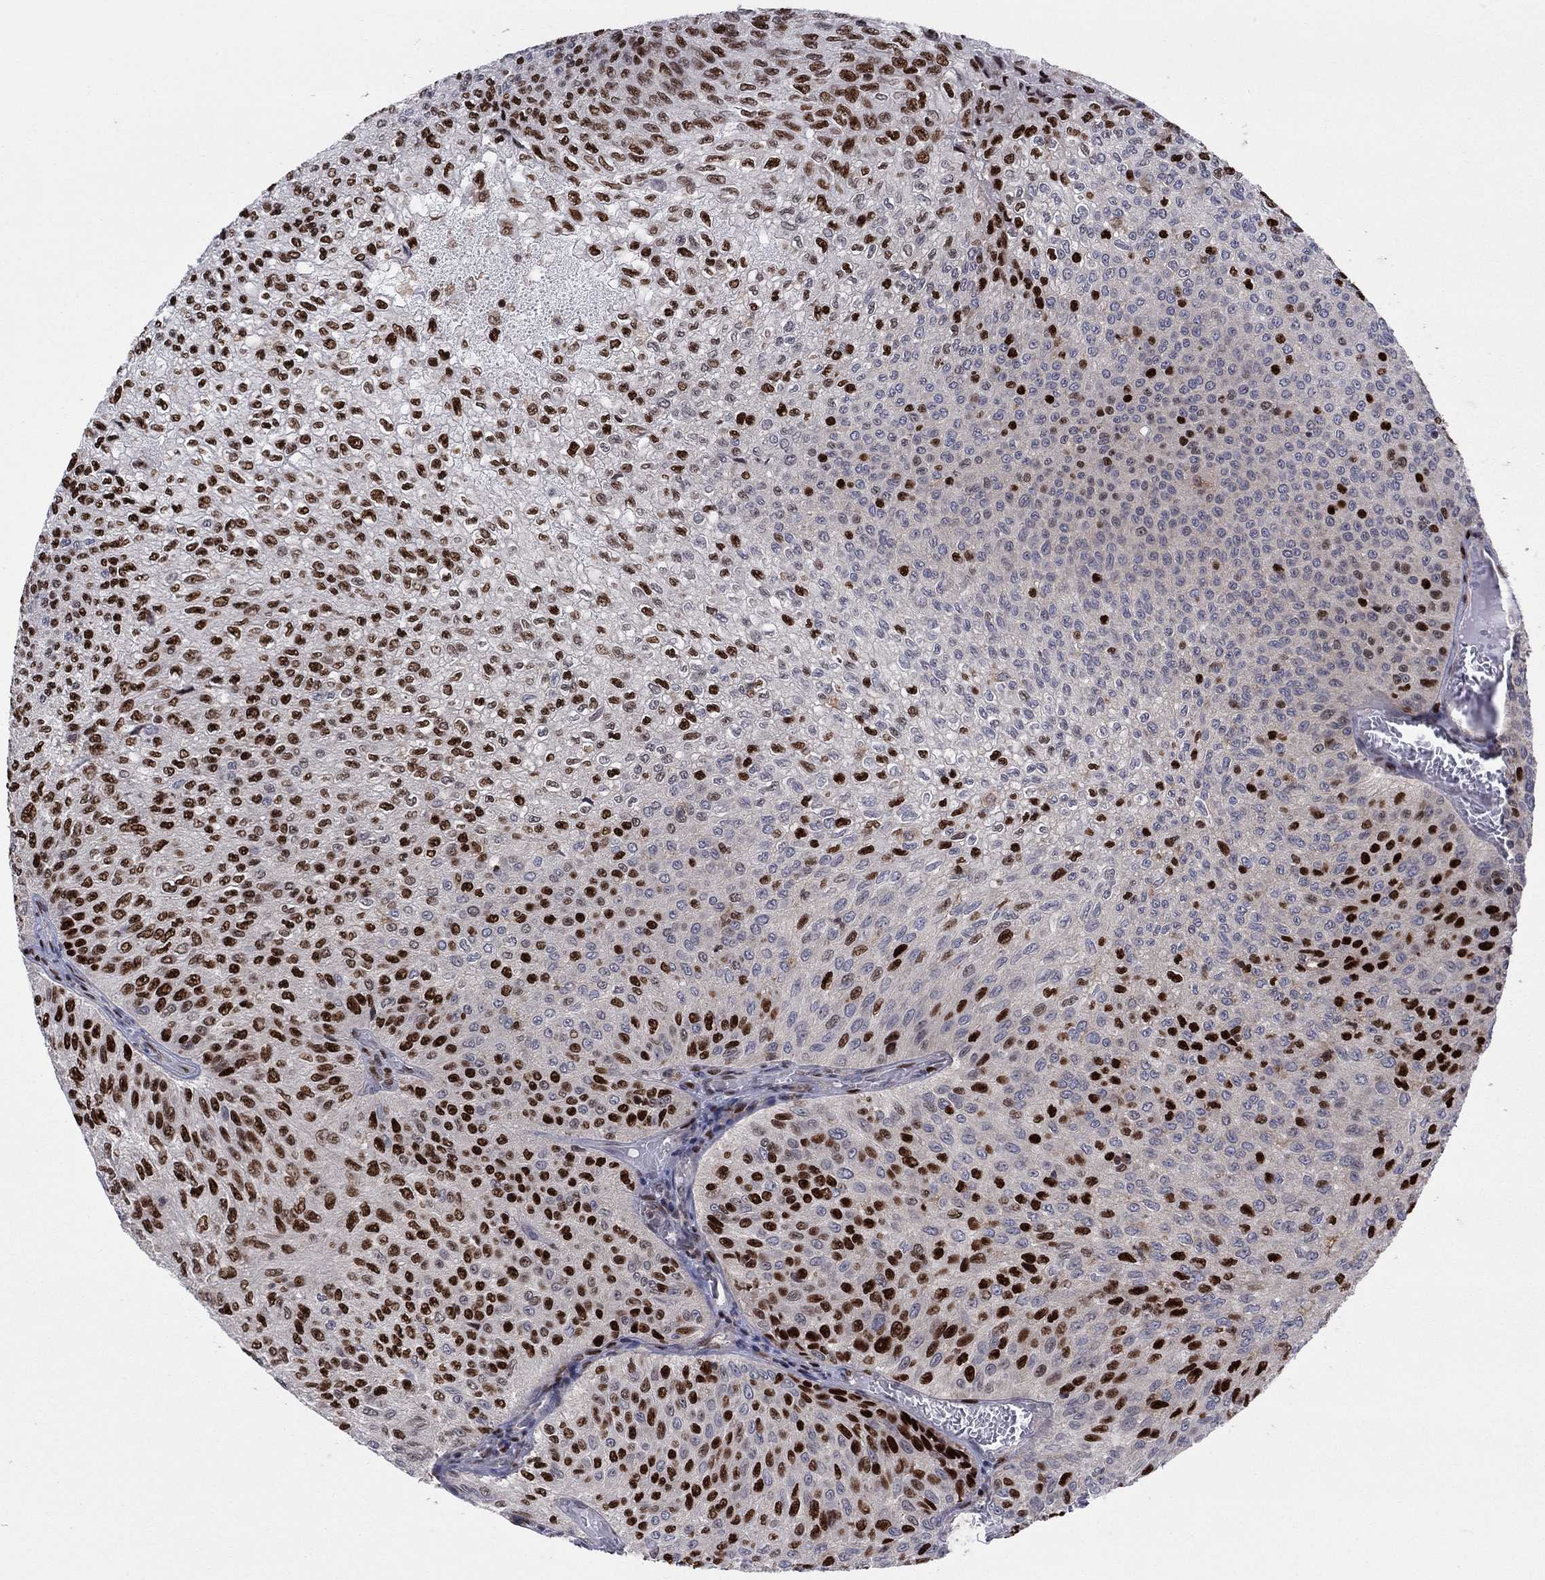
{"staining": {"intensity": "strong", "quantity": "25%-75%", "location": "nuclear"}, "tissue": "urothelial cancer", "cell_type": "Tumor cells", "image_type": "cancer", "snomed": [{"axis": "morphology", "description": "Urothelial carcinoma, Low grade"}, {"axis": "topography", "description": "Urinary bladder"}], "caption": "Protein staining of urothelial carcinoma (low-grade) tissue demonstrates strong nuclear expression in approximately 25%-75% of tumor cells.", "gene": "ZNHIT3", "patient": {"sex": "male", "age": 78}}